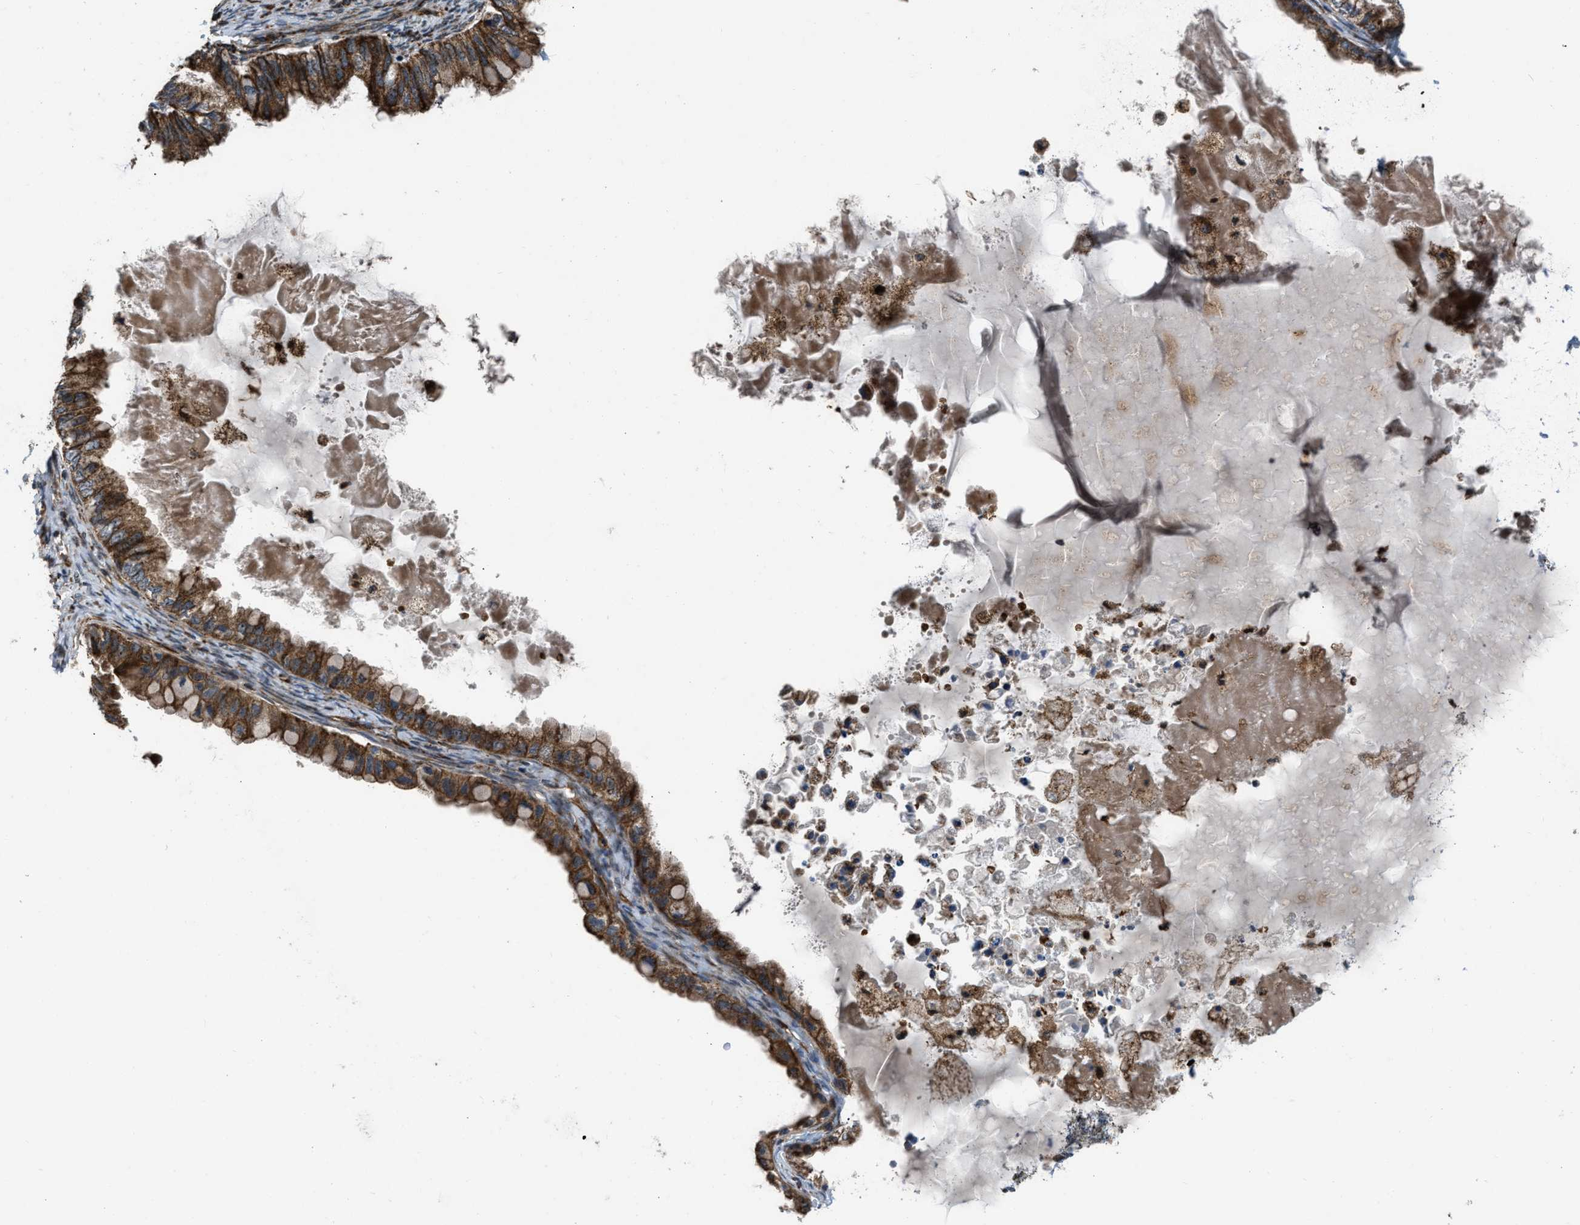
{"staining": {"intensity": "strong", "quantity": ">75%", "location": "cytoplasmic/membranous"}, "tissue": "ovarian cancer", "cell_type": "Tumor cells", "image_type": "cancer", "snomed": [{"axis": "morphology", "description": "Cystadenocarcinoma, mucinous, NOS"}, {"axis": "topography", "description": "Ovary"}], "caption": "Ovarian cancer stained for a protein demonstrates strong cytoplasmic/membranous positivity in tumor cells.", "gene": "GSDME", "patient": {"sex": "female", "age": 80}}